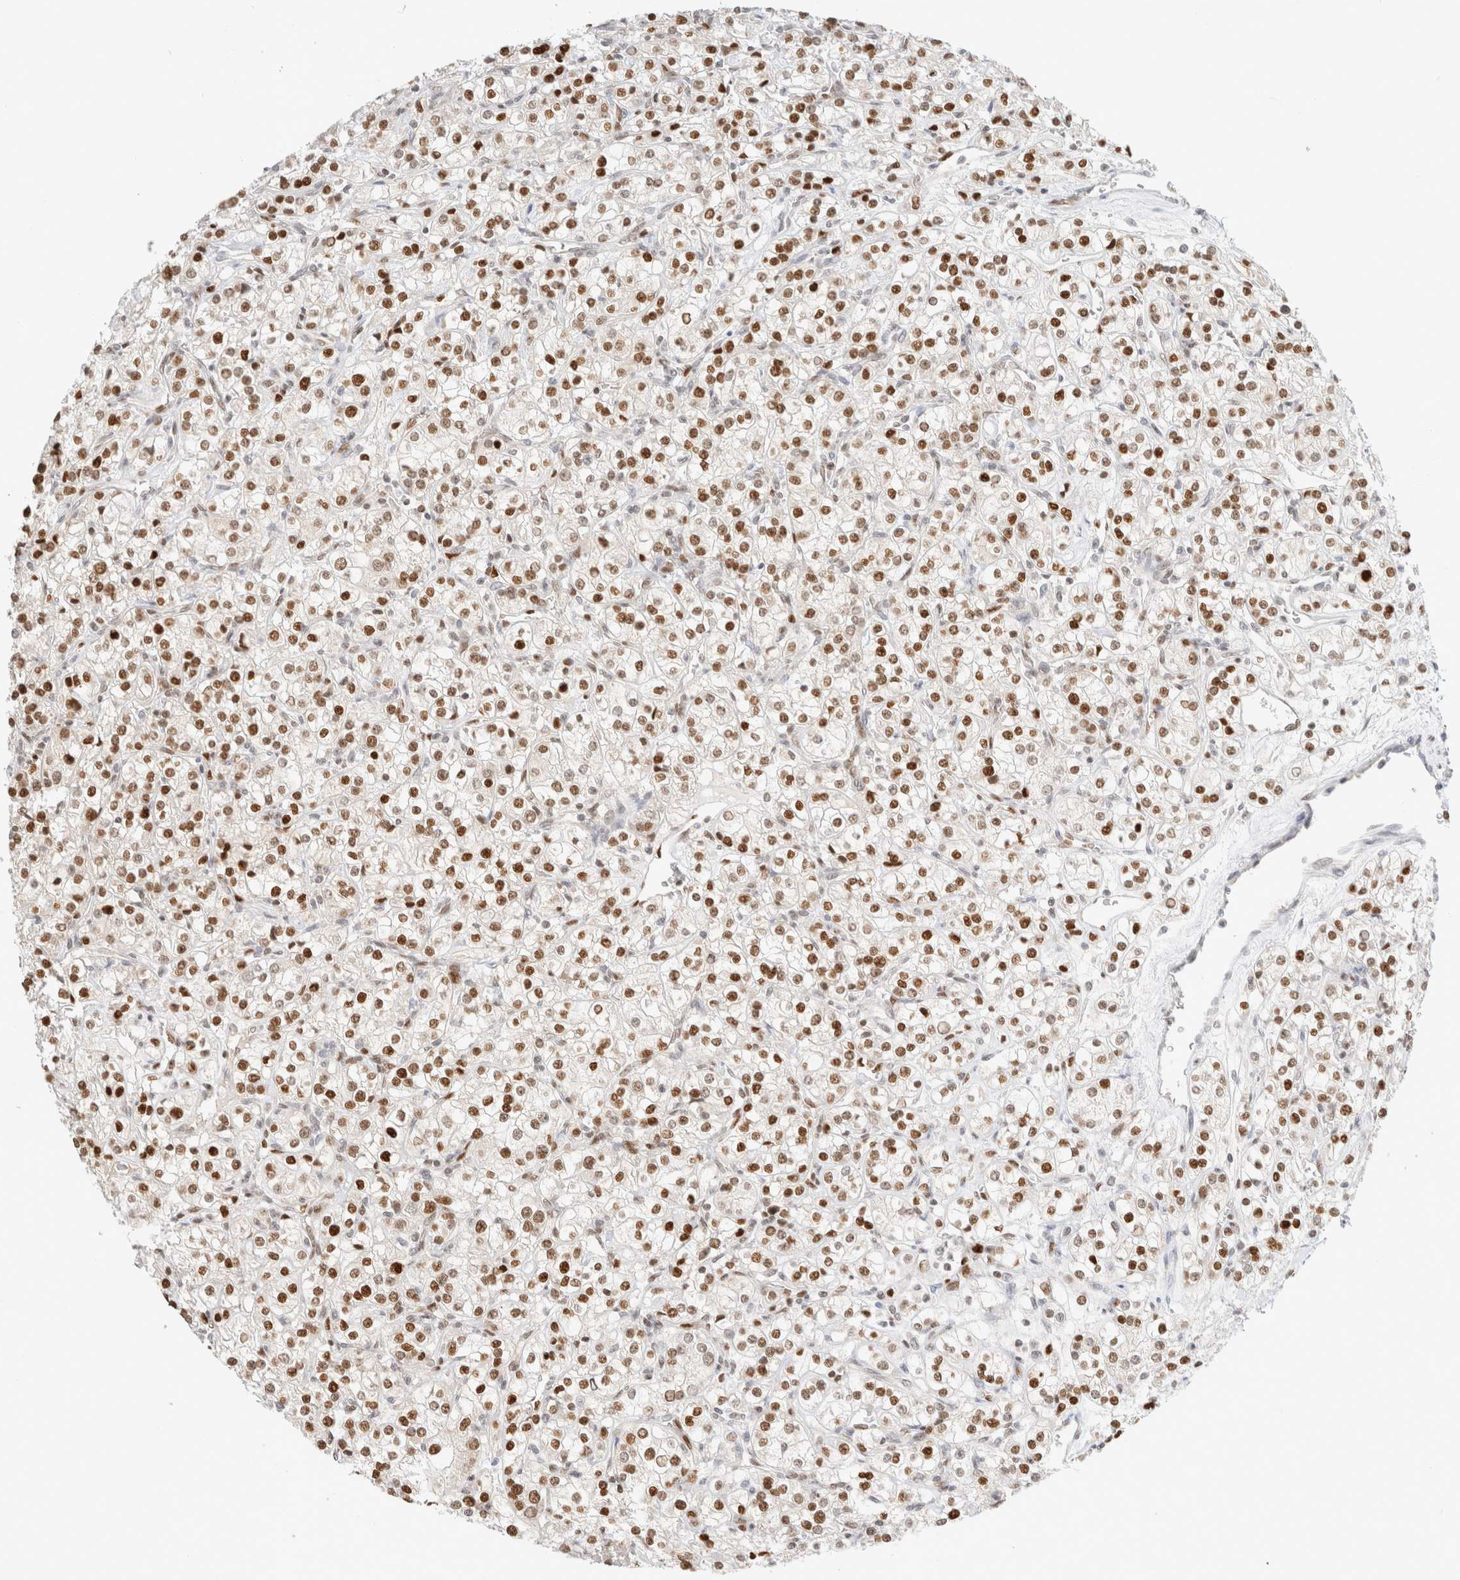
{"staining": {"intensity": "strong", "quantity": ">75%", "location": "nuclear"}, "tissue": "renal cancer", "cell_type": "Tumor cells", "image_type": "cancer", "snomed": [{"axis": "morphology", "description": "Adenocarcinoma, NOS"}, {"axis": "topography", "description": "Kidney"}], "caption": "Immunohistochemical staining of human adenocarcinoma (renal) demonstrates high levels of strong nuclear expression in approximately >75% of tumor cells.", "gene": "DDB2", "patient": {"sex": "male", "age": 77}}